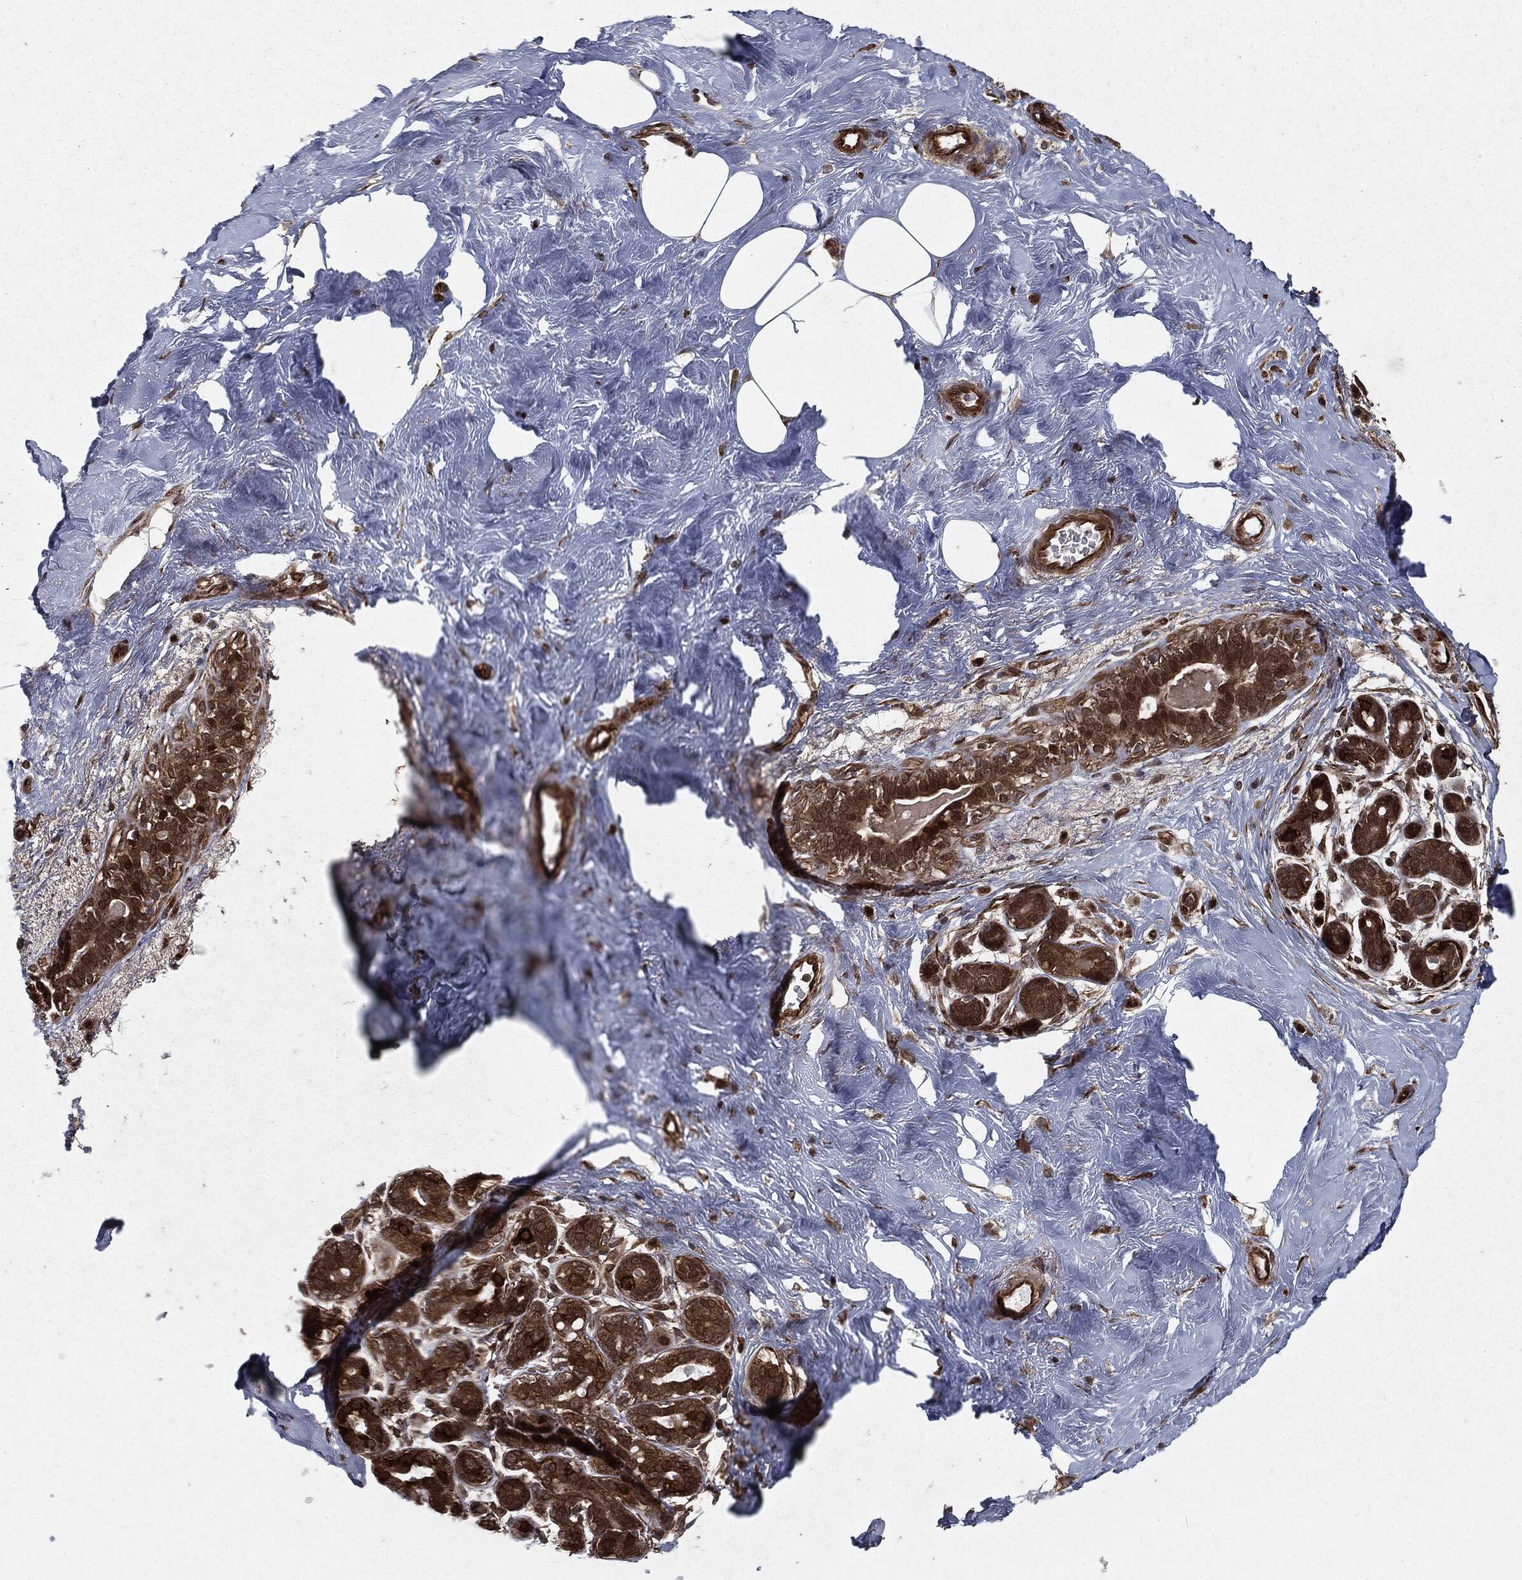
{"staining": {"intensity": "strong", "quantity": ">75%", "location": "cytoplasmic/membranous,nuclear"}, "tissue": "breast", "cell_type": "Glandular cells", "image_type": "normal", "snomed": [{"axis": "morphology", "description": "Normal tissue, NOS"}, {"axis": "topography", "description": "Breast"}], "caption": "A brown stain shows strong cytoplasmic/membranous,nuclear expression of a protein in glandular cells of benign human breast. The staining is performed using DAB brown chromogen to label protein expression. The nuclei are counter-stained blue using hematoxylin.", "gene": "RANBP9", "patient": {"sex": "female", "age": 43}}